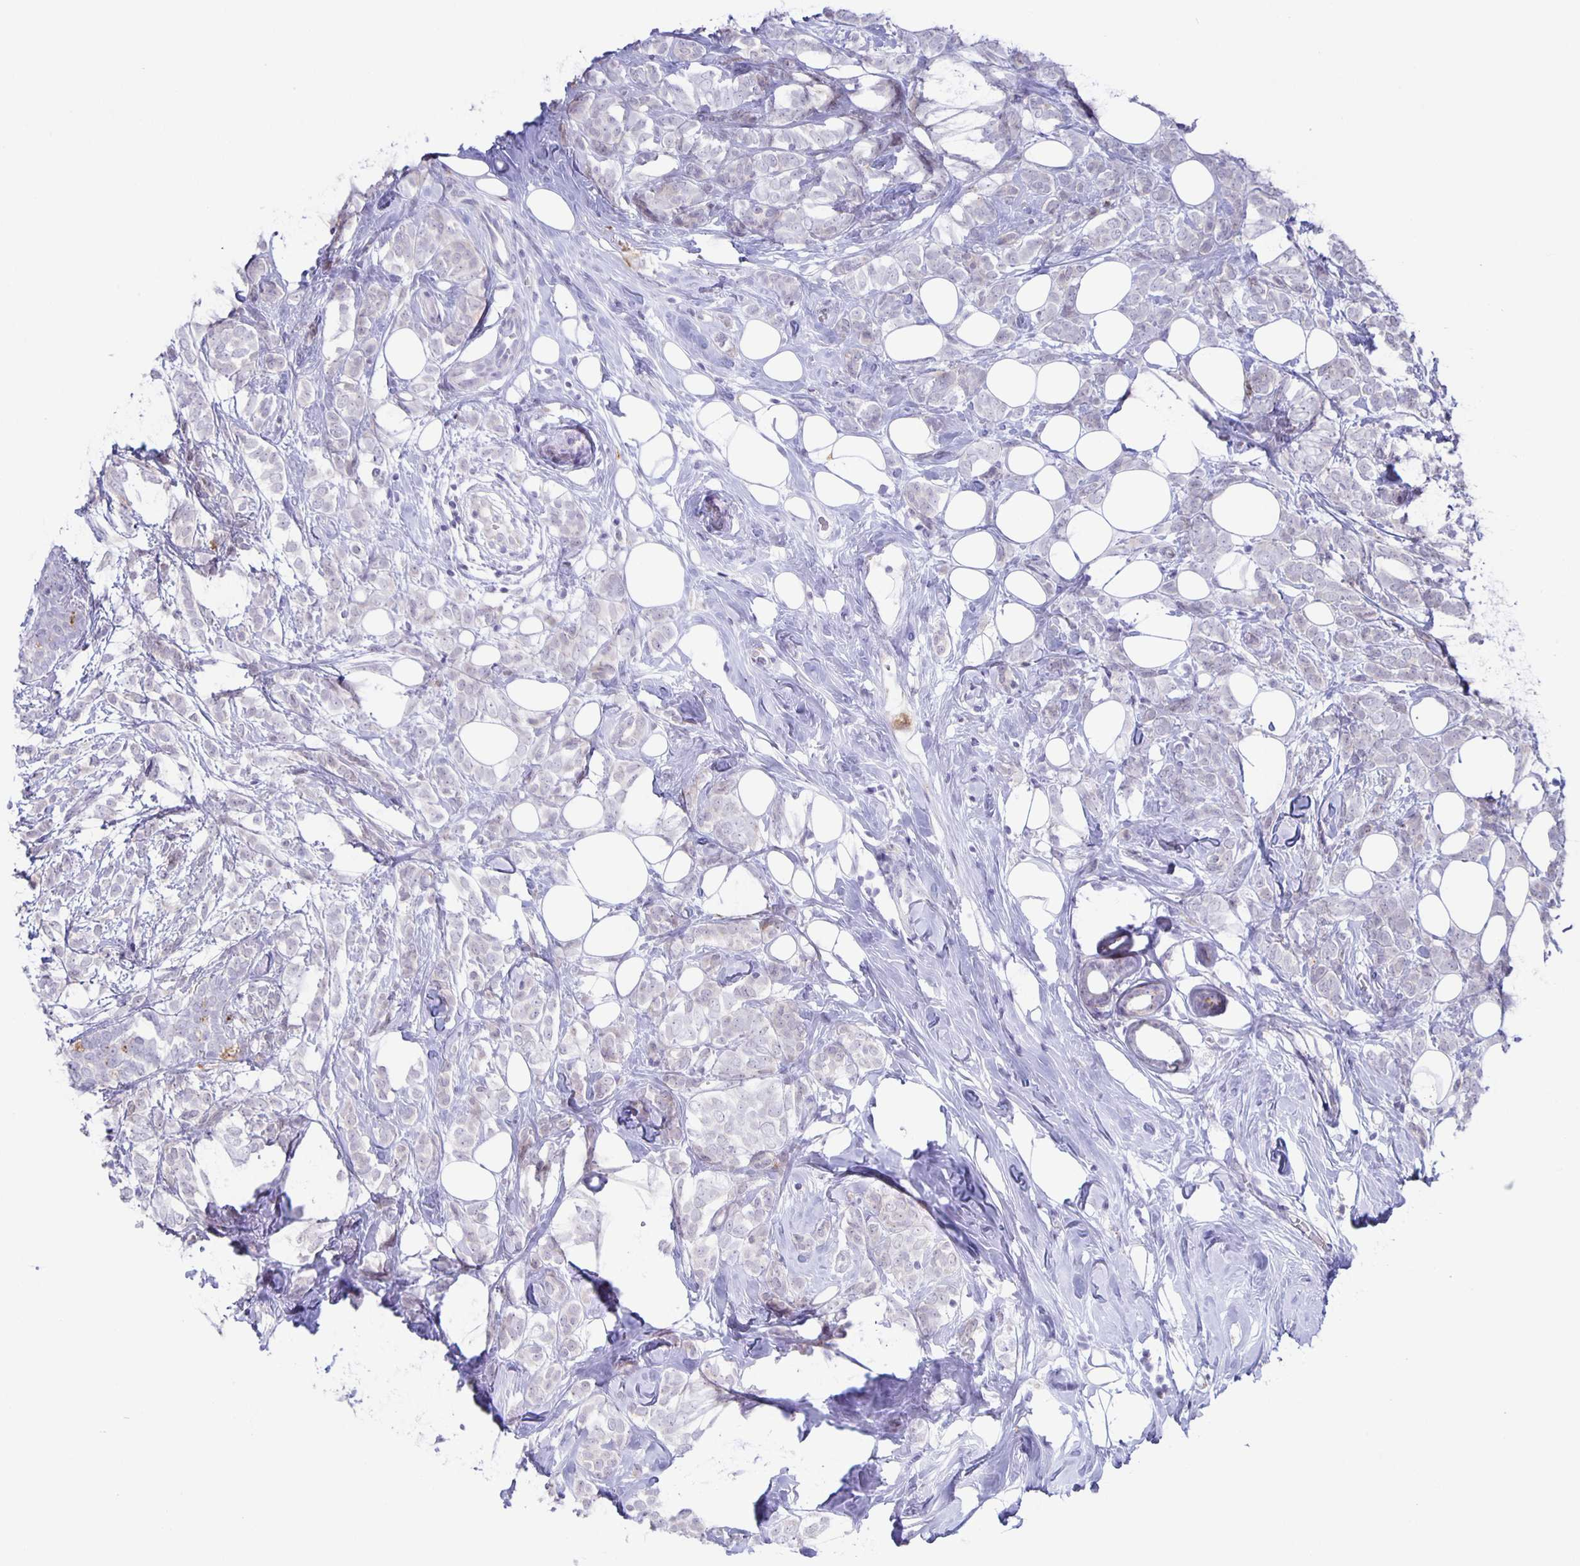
{"staining": {"intensity": "negative", "quantity": "none", "location": "none"}, "tissue": "breast cancer", "cell_type": "Tumor cells", "image_type": "cancer", "snomed": [{"axis": "morphology", "description": "Lobular carcinoma"}, {"axis": "topography", "description": "Breast"}], "caption": "This is an IHC photomicrograph of breast cancer (lobular carcinoma). There is no staining in tumor cells.", "gene": "LIPA", "patient": {"sex": "female", "age": 49}}